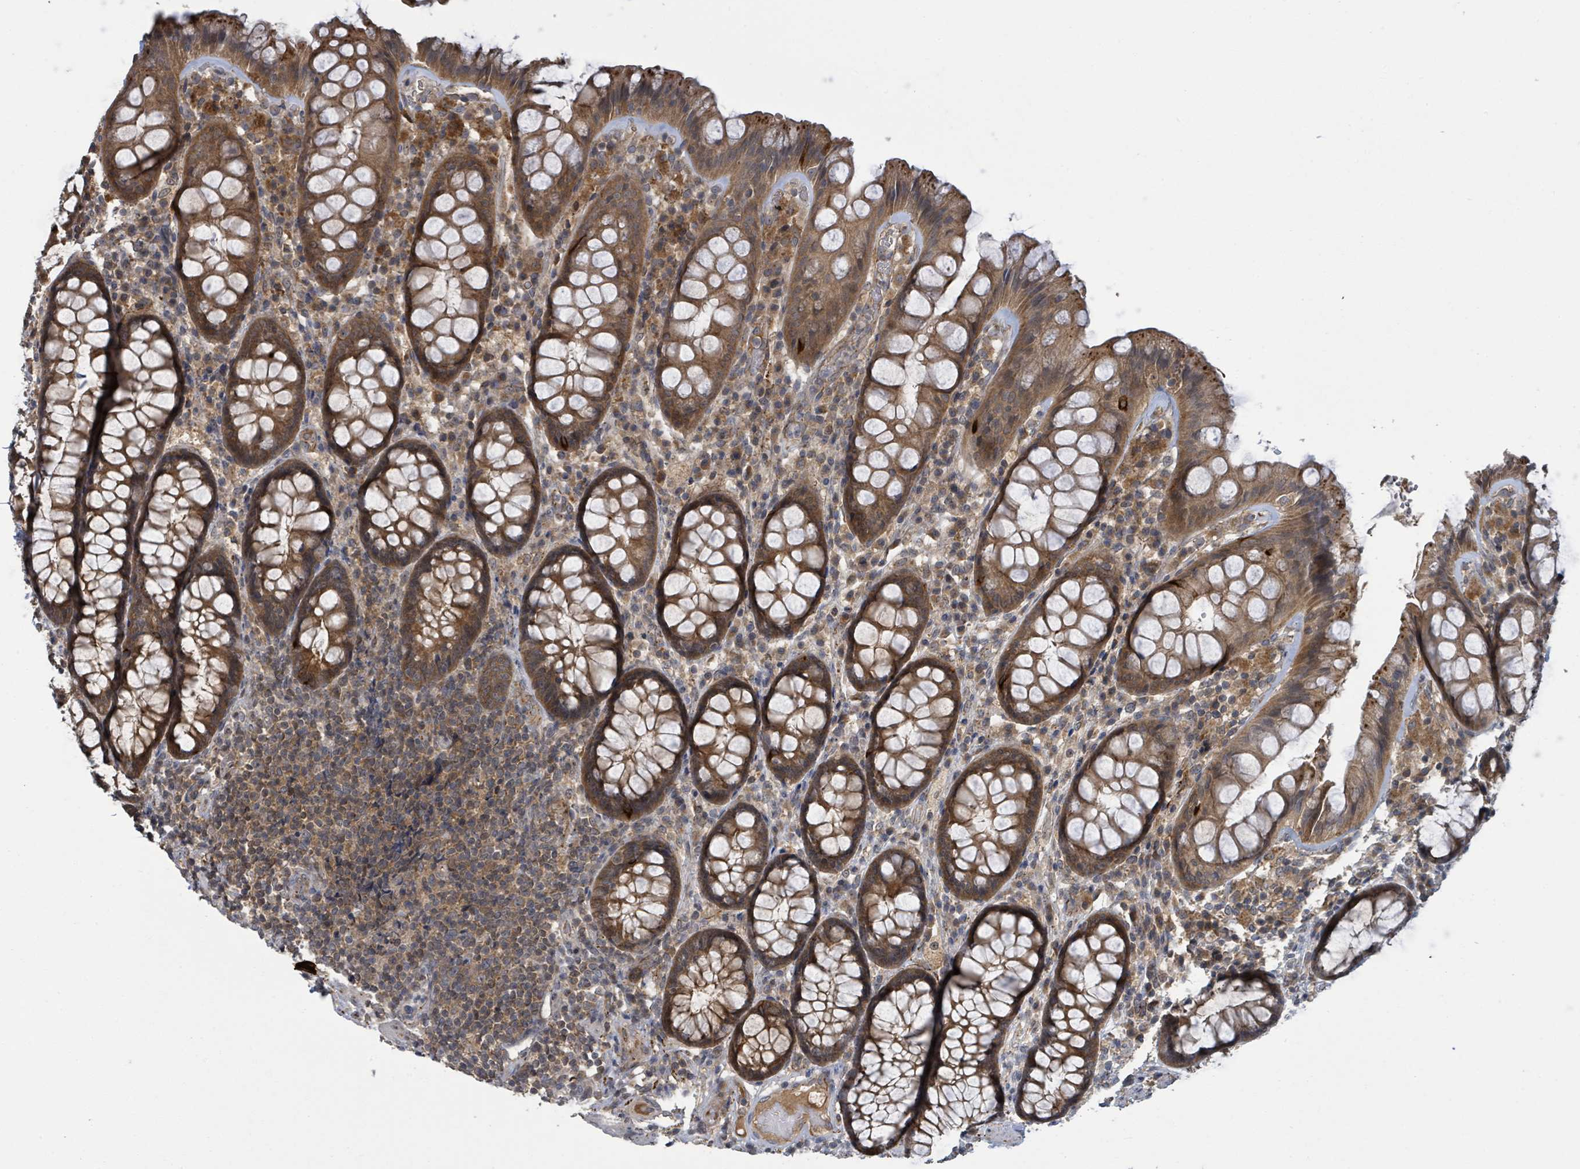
{"staining": {"intensity": "strong", "quantity": ">75%", "location": "cytoplasmic/membranous"}, "tissue": "rectum", "cell_type": "Glandular cells", "image_type": "normal", "snomed": [{"axis": "morphology", "description": "Normal tissue, NOS"}, {"axis": "topography", "description": "Rectum"}], "caption": "Brown immunohistochemical staining in normal human rectum exhibits strong cytoplasmic/membranous staining in approximately >75% of glandular cells.", "gene": "CCDC121", "patient": {"sex": "male", "age": 83}}